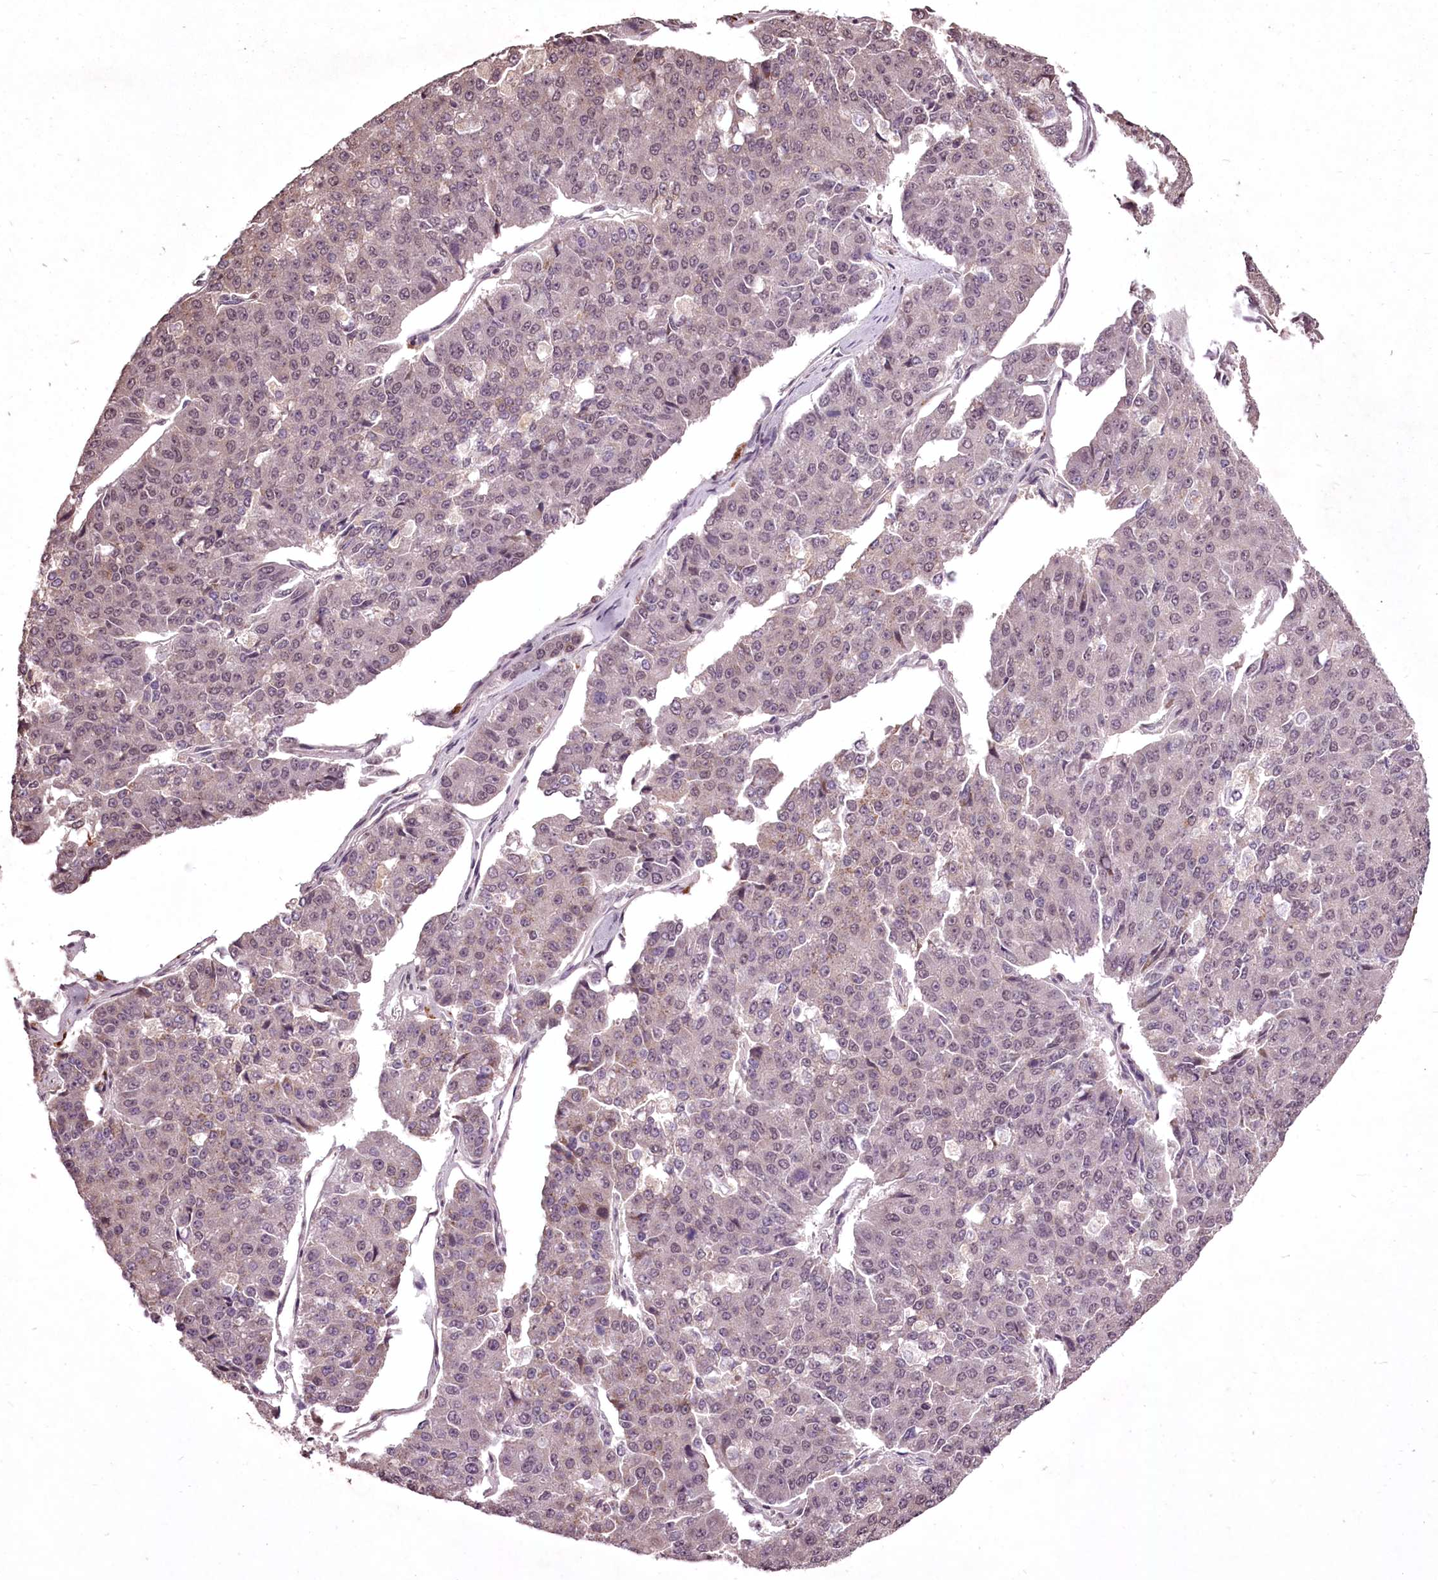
{"staining": {"intensity": "weak", "quantity": "25%-75%", "location": "nuclear"}, "tissue": "pancreatic cancer", "cell_type": "Tumor cells", "image_type": "cancer", "snomed": [{"axis": "morphology", "description": "Adenocarcinoma, NOS"}, {"axis": "topography", "description": "Pancreas"}], "caption": "A histopathology image showing weak nuclear staining in about 25%-75% of tumor cells in pancreatic adenocarcinoma, as visualized by brown immunohistochemical staining.", "gene": "ADRA1D", "patient": {"sex": "male", "age": 50}}